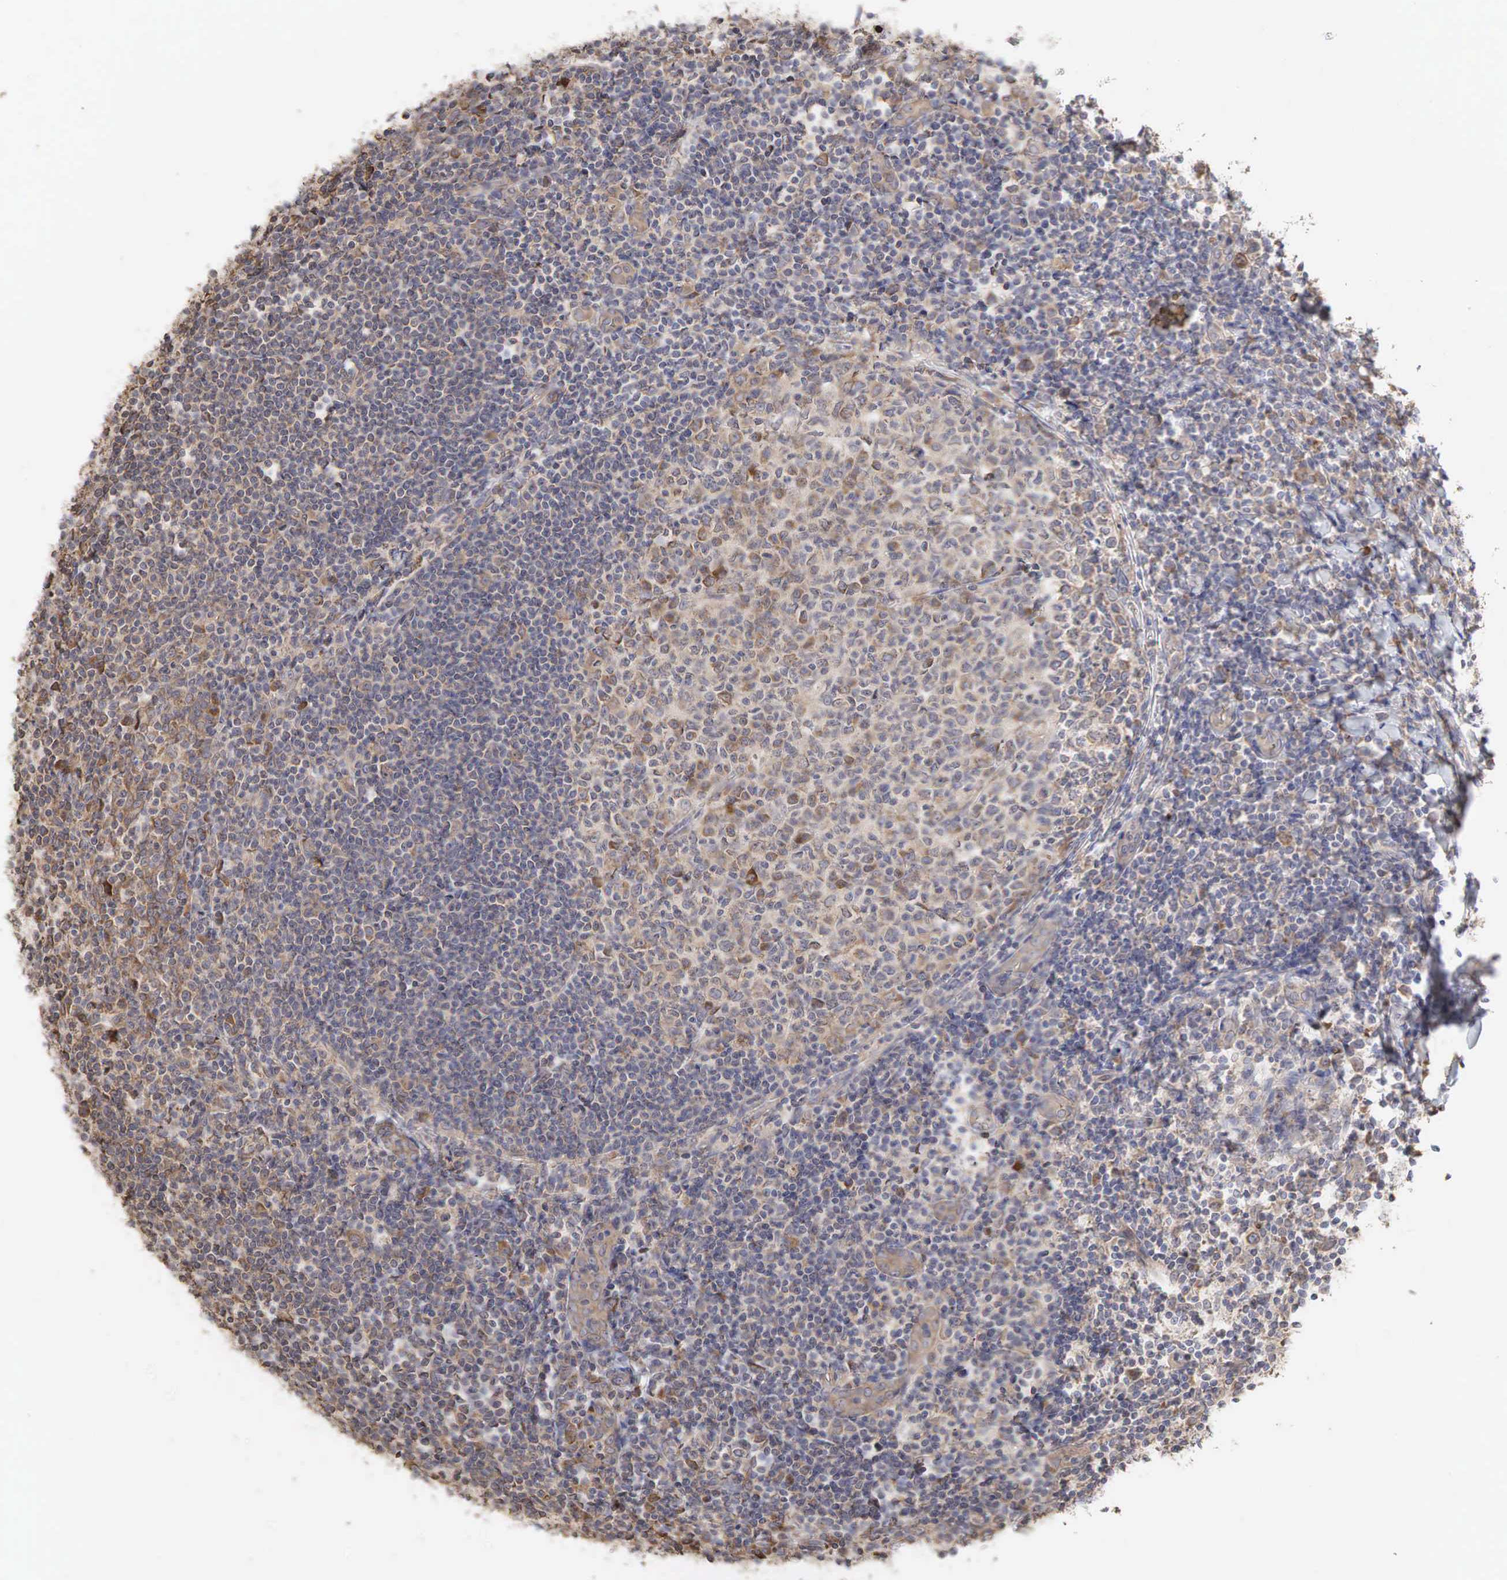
{"staining": {"intensity": "weak", "quantity": "<25%", "location": "cytoplasmic/membranous"}, "tissue": "tonsil", "cell_type": "Germinal center cells", "image_type": "normal", "snomed": [{"axis": "morphology", "description": "Normal tissue, NOS"}, {"axis": "topography", "description": "Tonsil"}], "caption": "This is a micrograph of immunohistochemistry (IHC) staining of normal tonsil, which shows no positivity in germinal center cells.", "gene": "PABPC5", "patient": {"sex": "female", "age": 41}}